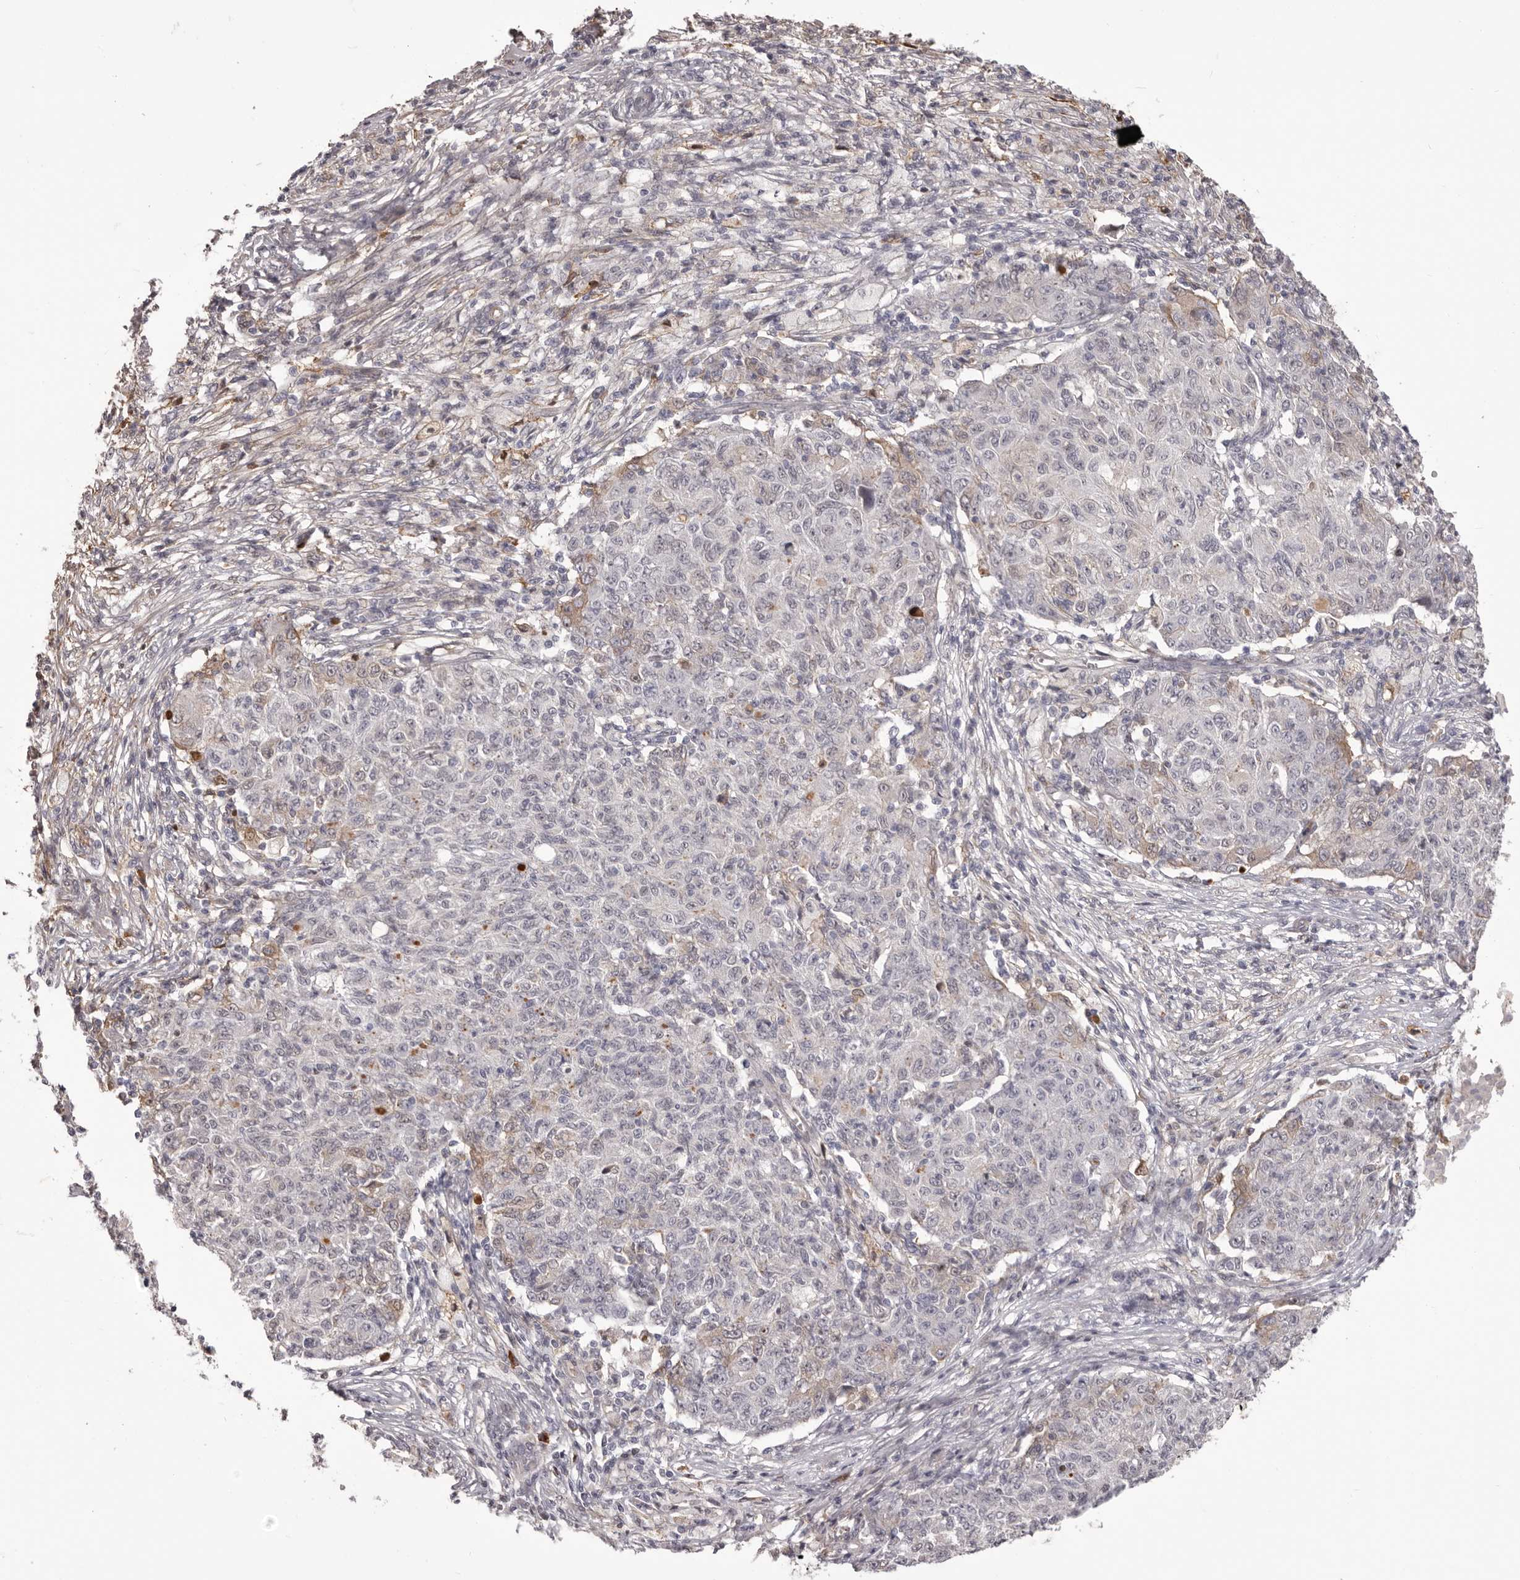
{"staining": {"intensity": "negative", "quantity": "none", "location": "none"}, "tissue": "ovarian cancer", "cell_type": "Tumor cells", "image_type": "cancer", "snomed": [{"axis": "morphology", "description": "Carcinoma, endometroid"}, {"axis": "topography", "description": "Ovary"}], "caption": "The image reveals no staining of tumor cells in ovarian cancer (endometroid carcinoma).", "gene": "OTUD3", "patient": {"sex": "female", "age": 42}}